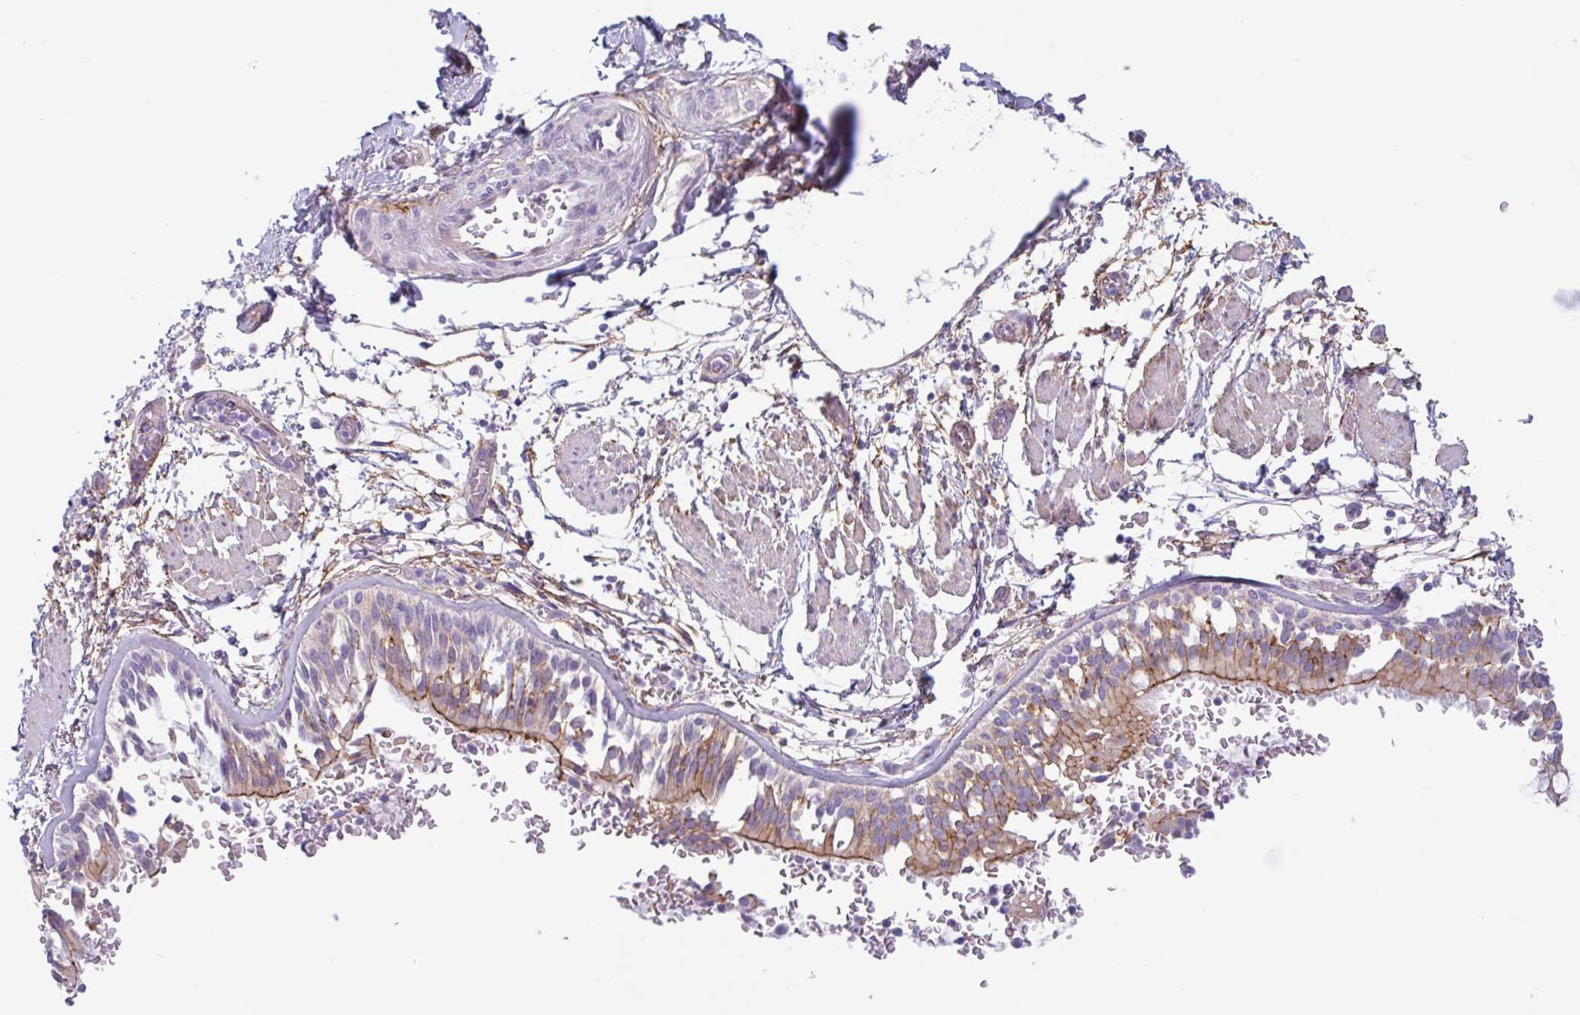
{"staining": {"intensity": "negative", "quantity": "none", "location": "none"}, "tissue": "adipose tissue", "cell_type": "Adipocytes", "image_type": "normal", "snomed": [{"axis": "morphology", "description": "Normal tissue, NOS"}, {"axis": "morphology", "description": "Degeneration, NOS"}, {"axis": "topography", "description": "Cartilage tissue"}, {"axis": "topography", "description": "Lung"}], "caption": "The image exhibits no significant positivity in adipocytes of adipose tissue.", "gene": "MYH10", "patient": {"sex": "female", "age": 61}}